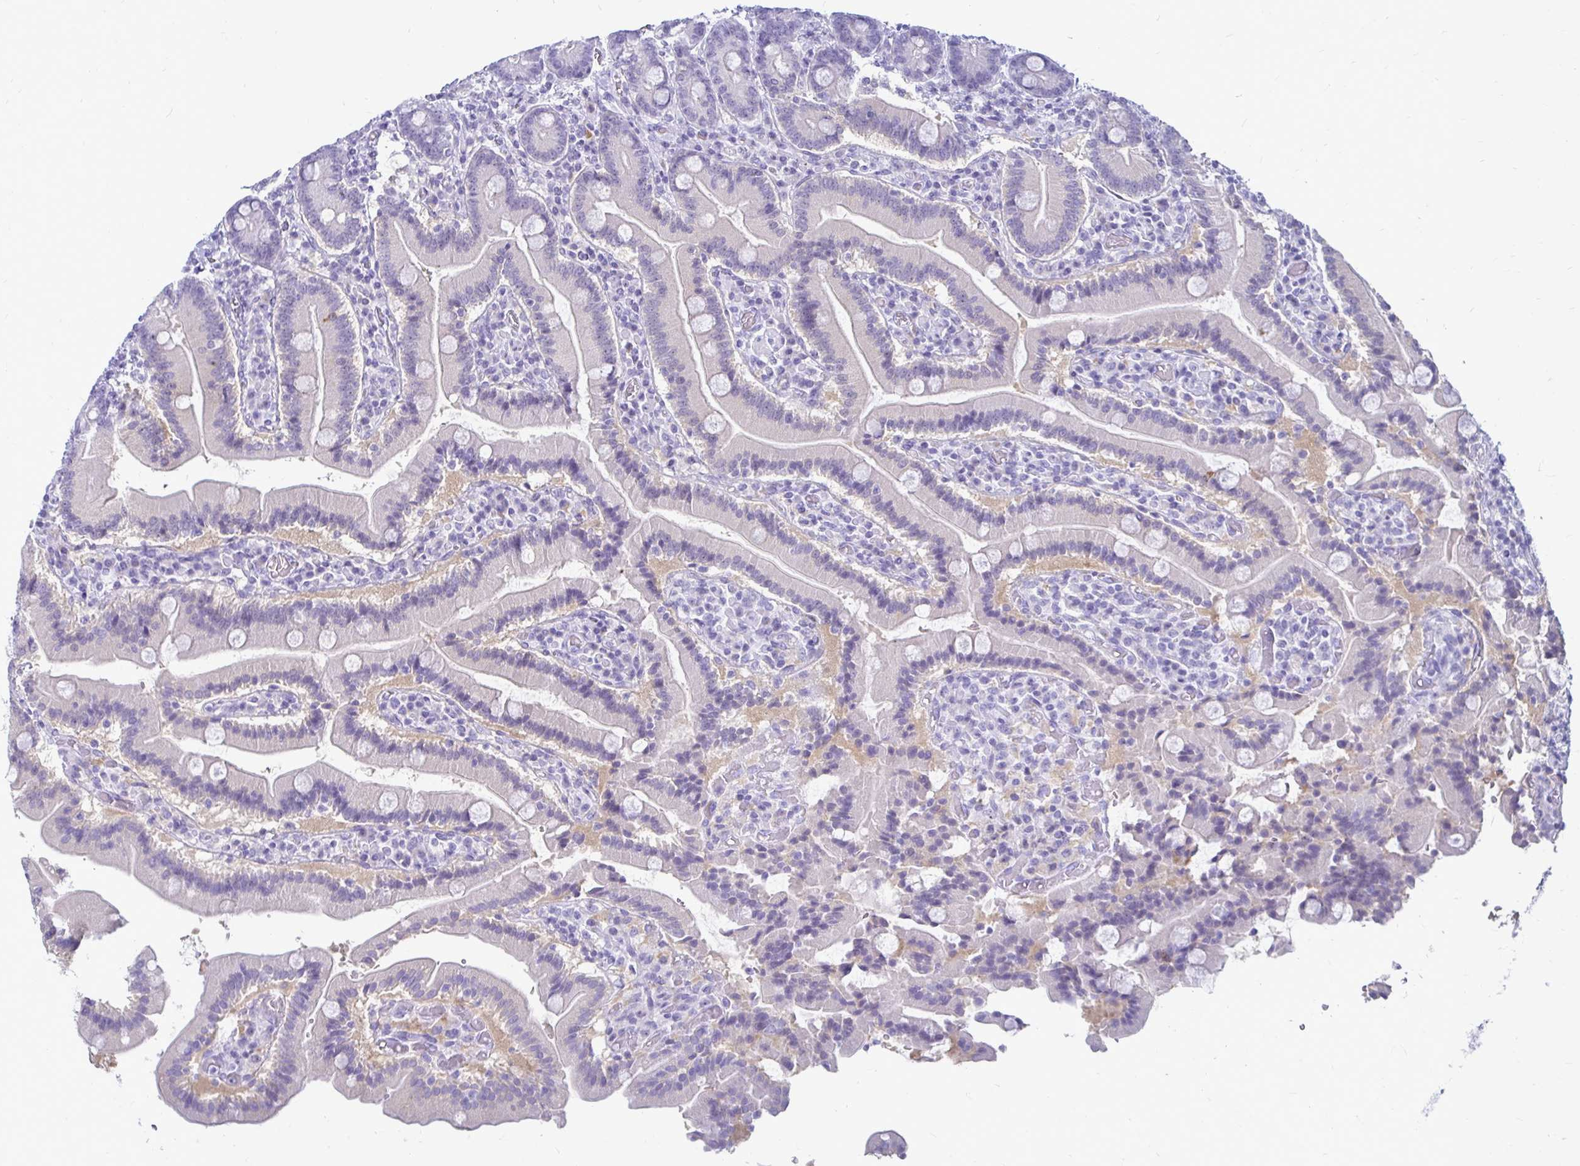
{"staining": {"intensity": "negative", "quantity": "none", "location": "none"}, "tissue": "duodenum", "cell_type": "Glandular cells", "image_type": "normal", "snomed": [{"axis": "morphology", "description": "Normal tissue, NOS"}, {"axis": "topography", "description": "Duodenum"}], "caption": "Glandular cells show no significant staining in unremarkable duodenum.", "gene": "CST6", "patient": {"sex": "female", "age": 62}}